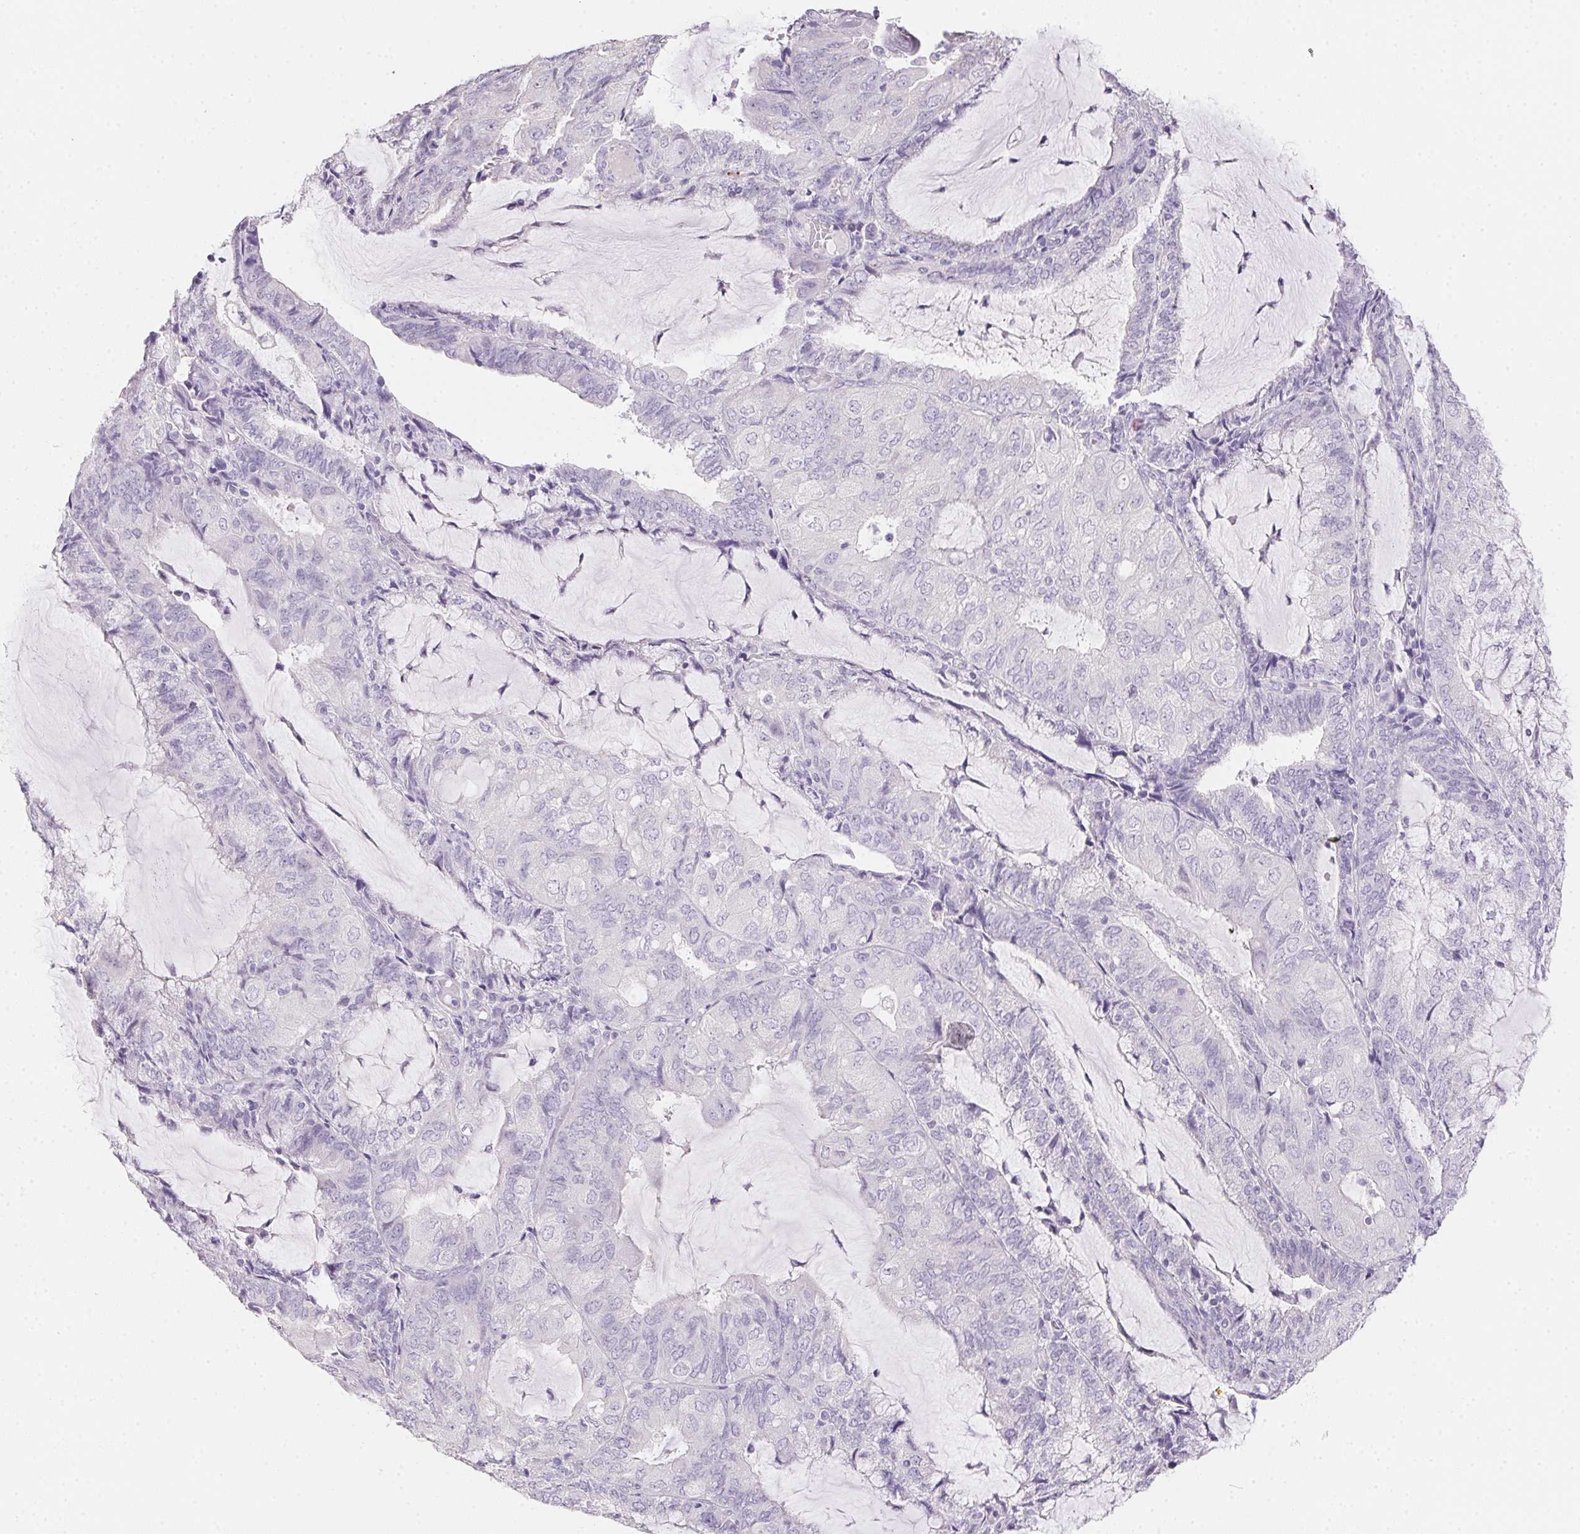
{"staining": {"intensity": "negative", "quantity": "none", "location": "none"}, "tissue": "endometrial cancer", "cell_type": "Tumor cells", "image_type": "cancer", "snomed": [{"axis": "morphology", "description": "Adenocarcinoma, NOS"}, {"axis": "topography", "description": "Endometrium"}], "caption": "IHC micrograph of neoplastic tissue: human adenocarcinoma (endometrial) stained with DAB shows no significant protein staining in tumor cells. (Stains: DAB immunohistochemistry with hematoxylin counter stain, Microscopy: brightfield microscopy at high magnification).", "gene": "MYL4", "patient": {"sex": "female", "age": 81}}